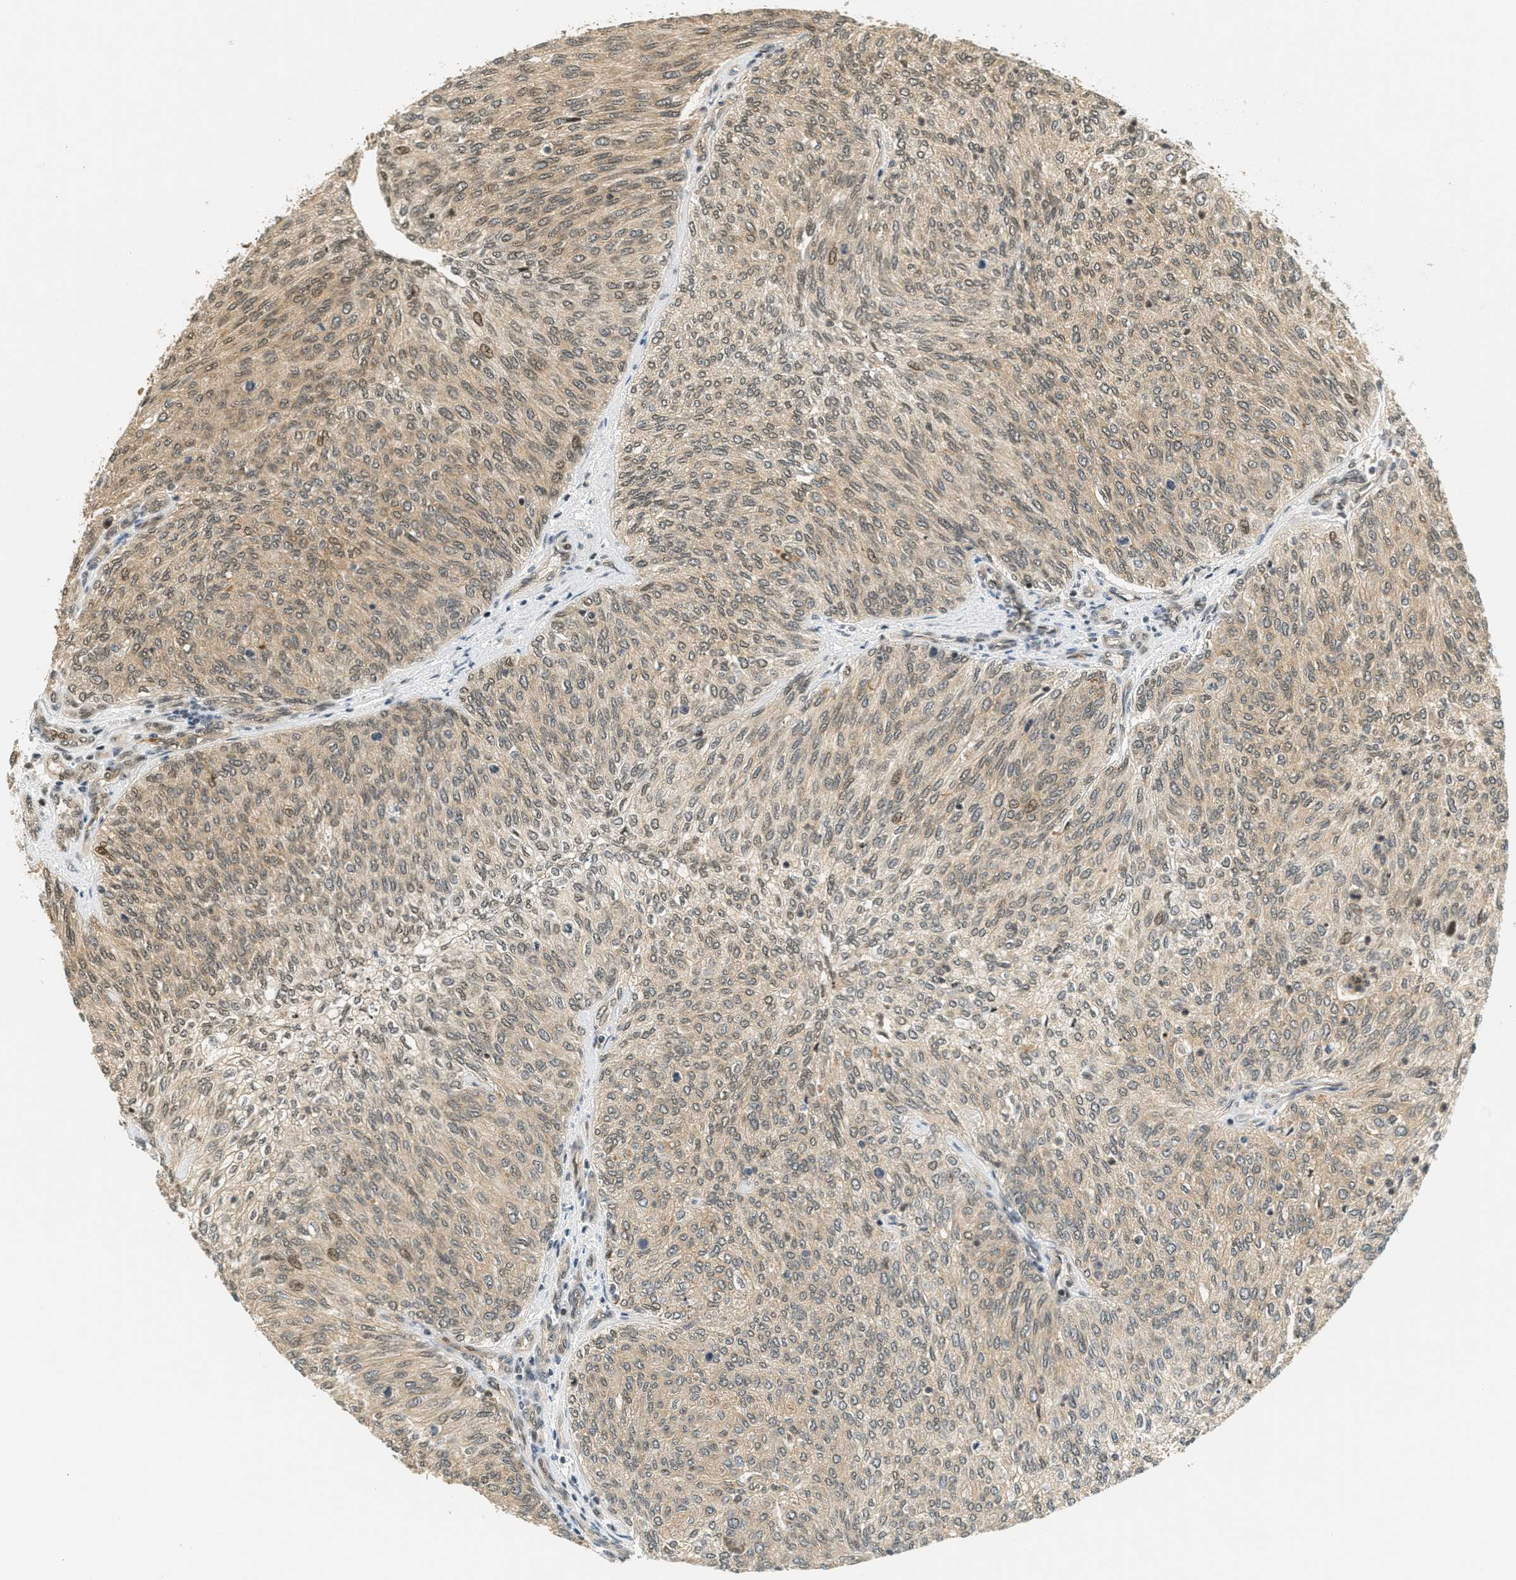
{"staining": {"intensity": "weak", "quantity": ">75%", "location": "cytoplasmic/membranous,nuclear"}, "tissue": "urothelial cancer", "cell_type": "Tumor cells", "image_type": "cancer", "snomed": [{"axis": "morphology", "description": "Urothelial carcinoma, Low grade"}, {"axis": "topography", "description": "Urinary bladder"}], "caption": "There is low levels of weak cytoplasmic/membranous and nuclear positivity in tumor cells of urothelial cancer, as demonstrated by immunohistochemical staining (brown color).", "gene": "FOXM1", "patient": {"sex": "female", "age": 79}}